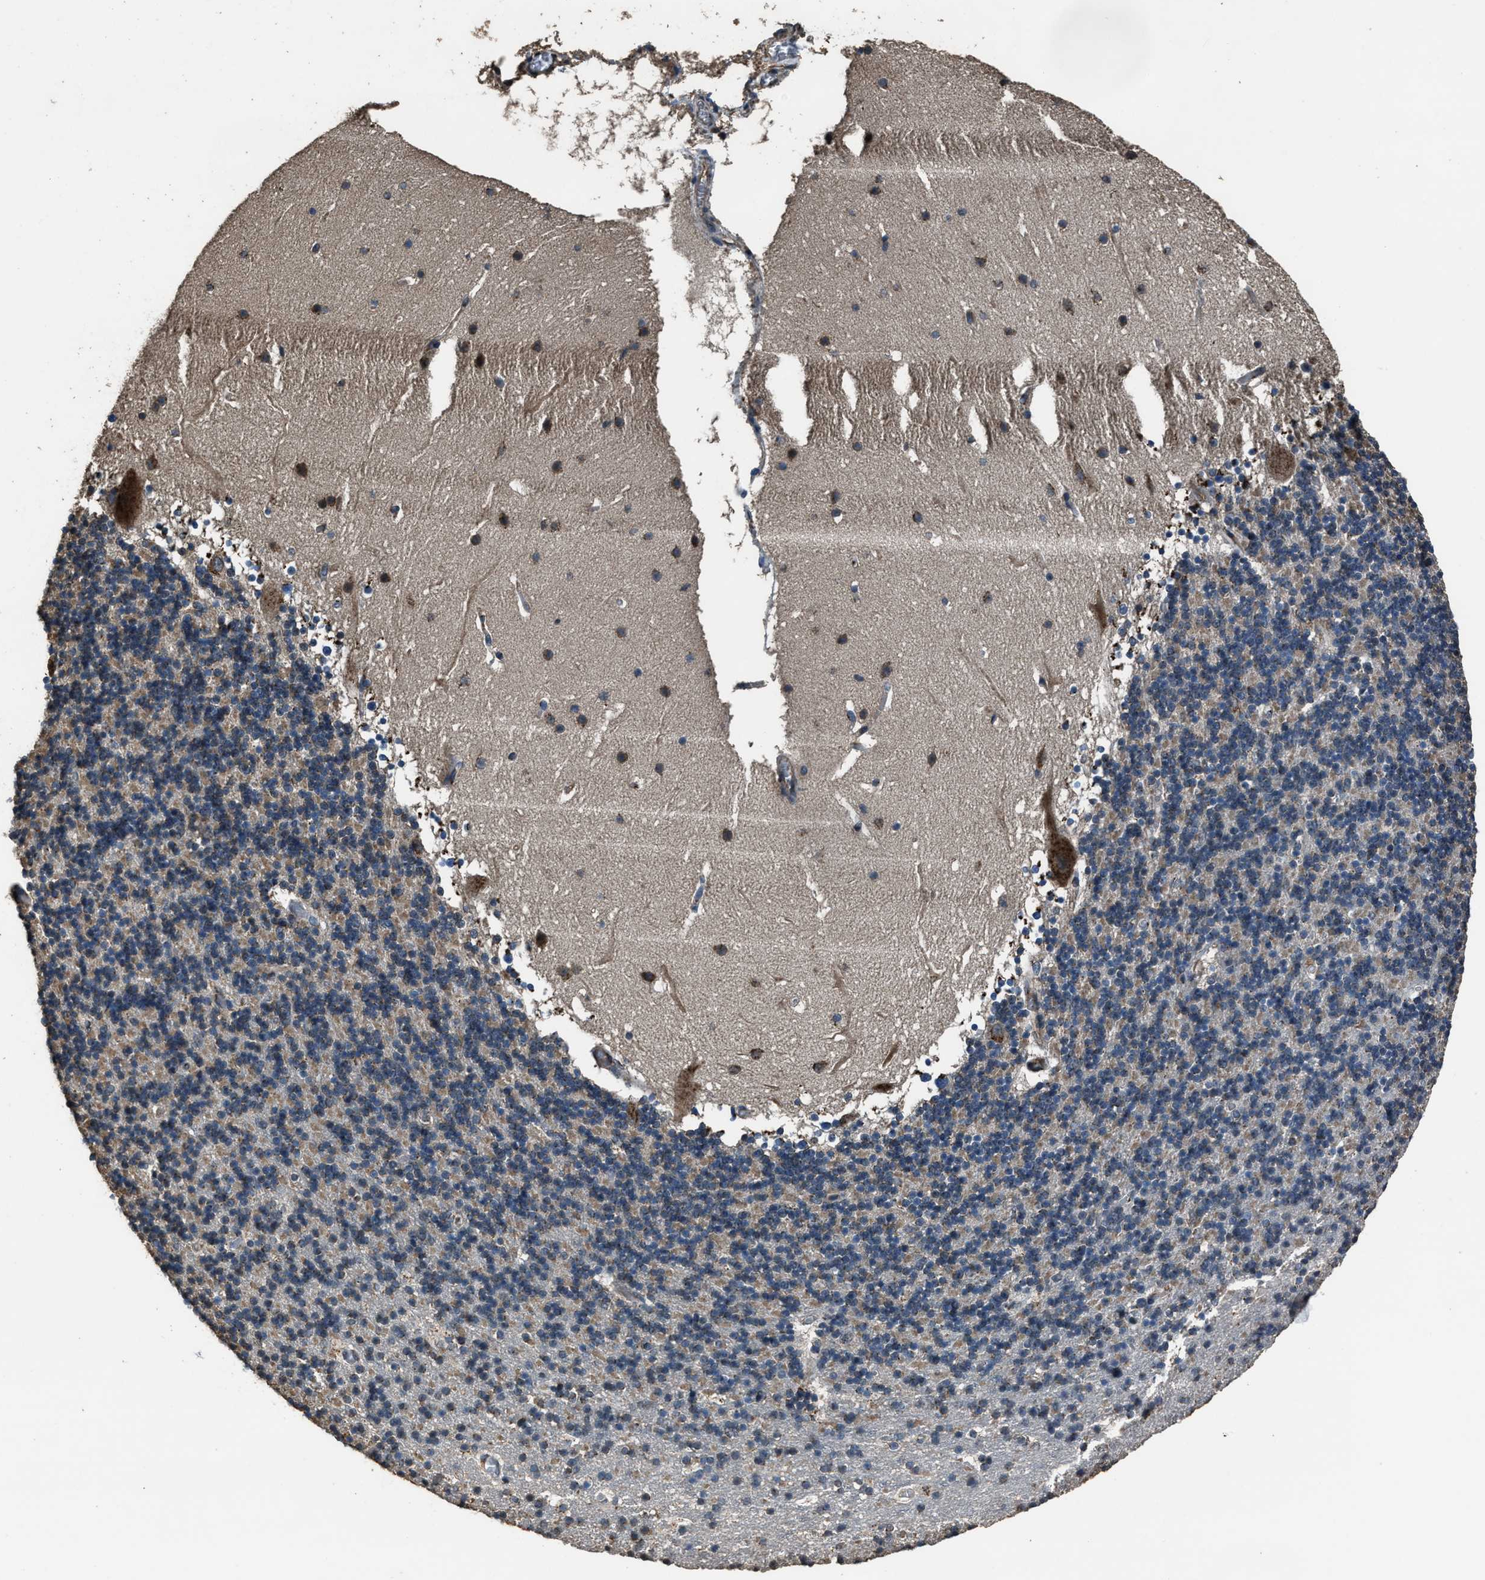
{"staining": {"intensity": "weak", "quantity": "25%-75%", "location": "cytoplasmic/membranous"}, "tissue": "cerebellum", "cell_type": "Cells in granular layer", "image_type": "normal", "snomed": [{"axis": "morphology", "description": "Normal tissue, NOS"}, {"axis": "topography", "description": "Cerebellum"}], "caption": "Benign cerebellum displays weak cytoplasmic/membranous expression in approximately 25%-75% of cells in granular layer, visualized by immunohistochemistry.", "gene": "SLC38A10", "patient": {"sex": "male", "age": 45}}